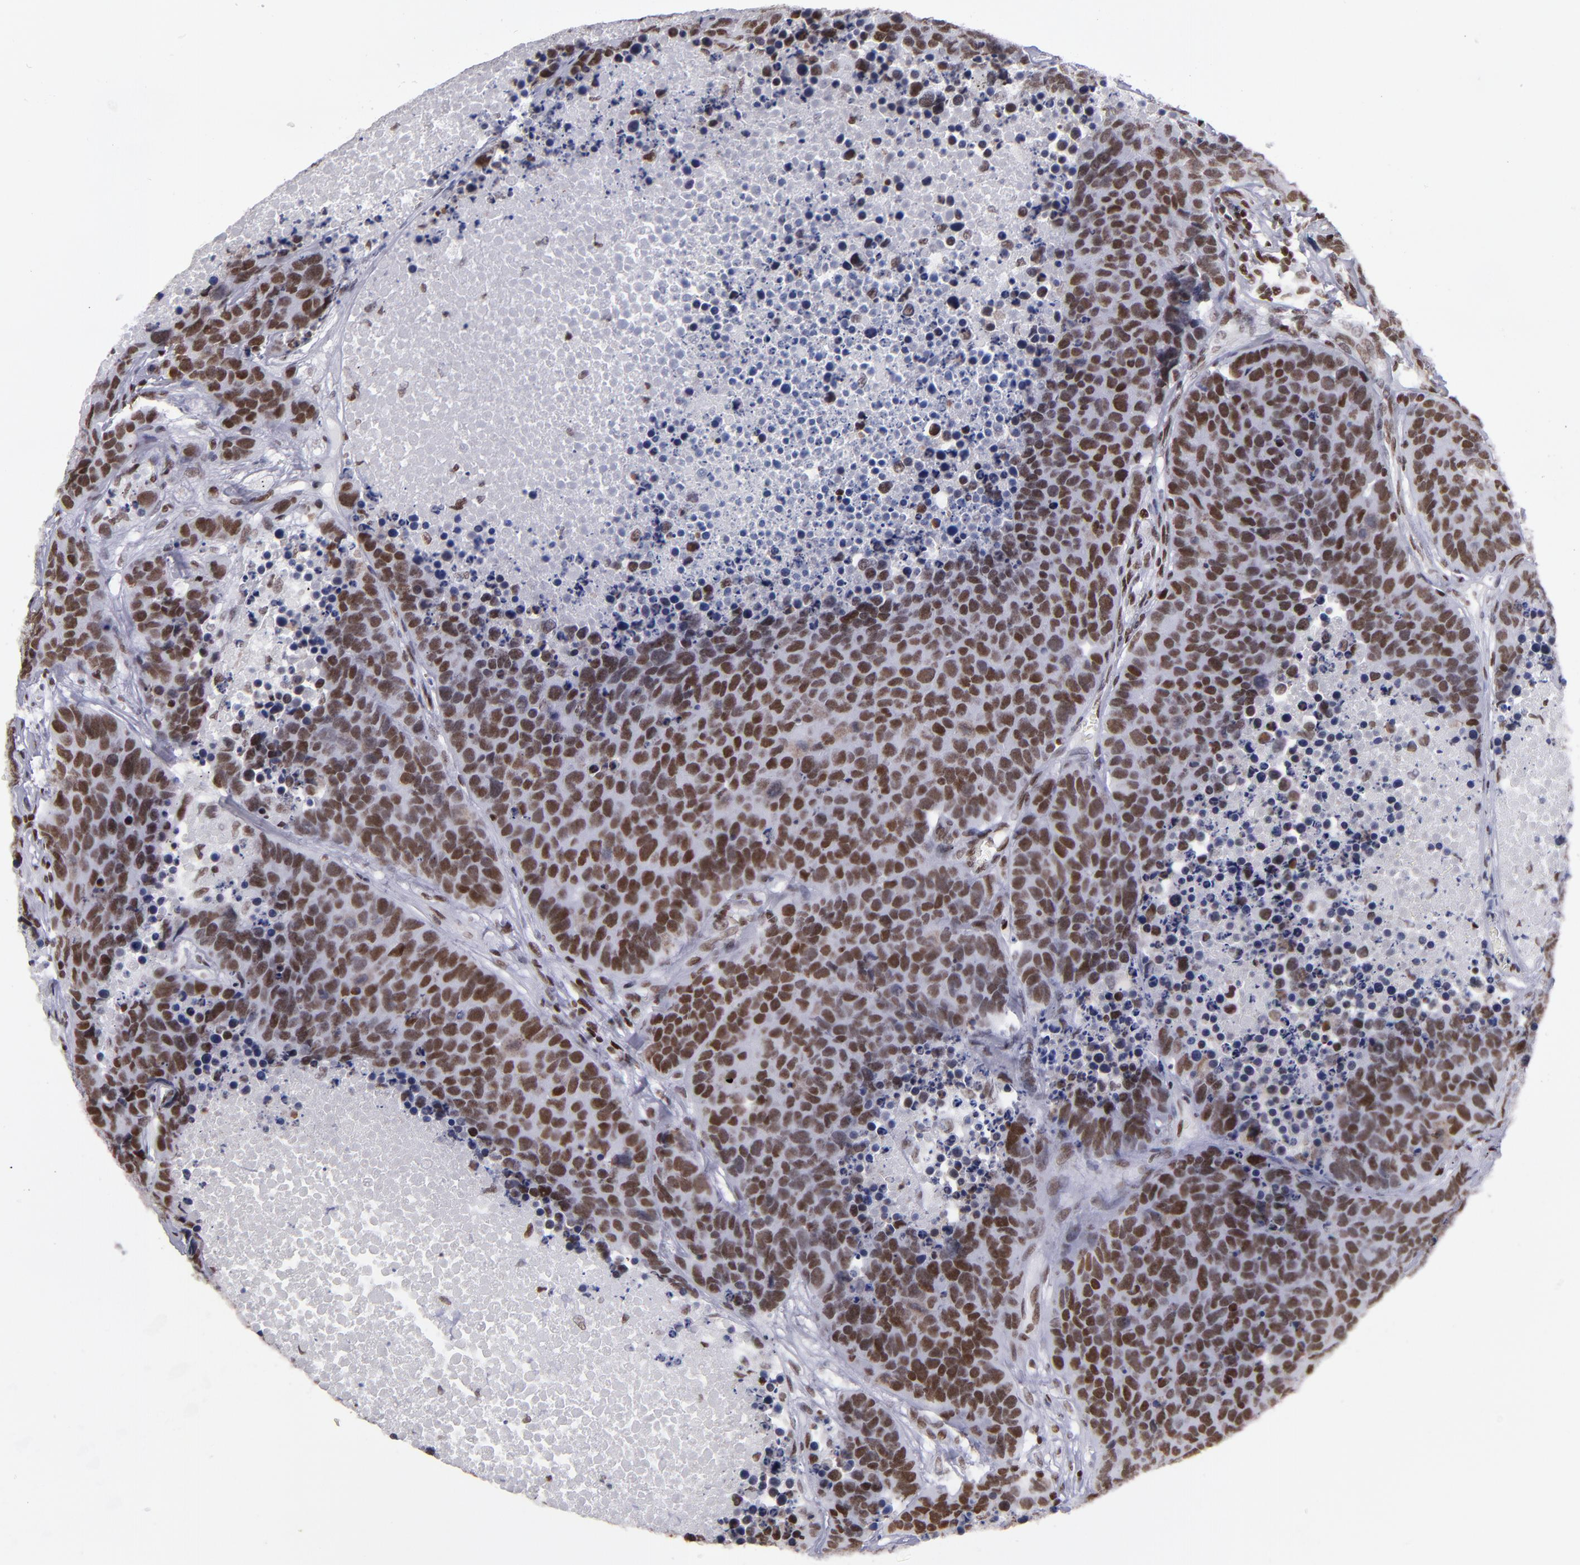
{"staining": {"intensity": "moderate", "quantity": ">75%", "location": "nuclear"}, "tissue": "carcinoid", "cell_type": "Tumor cells", "image_type": "cancer", "snomed": [{"axis": "morphology", "description": "Carcinoid, malignant, NOS"}, {"axis": "topography", "description": "Lung"}], "caption": "This photomicrograph displays malignant carcinoid stained with immunohistochemistry to label a protein in brown. The nuclear of tumor cells show moderate positivity for the protein. Nuclei are counter-stained blue.", "gene": "TERF2", "patient": {"sex": "male", "age": 60}}